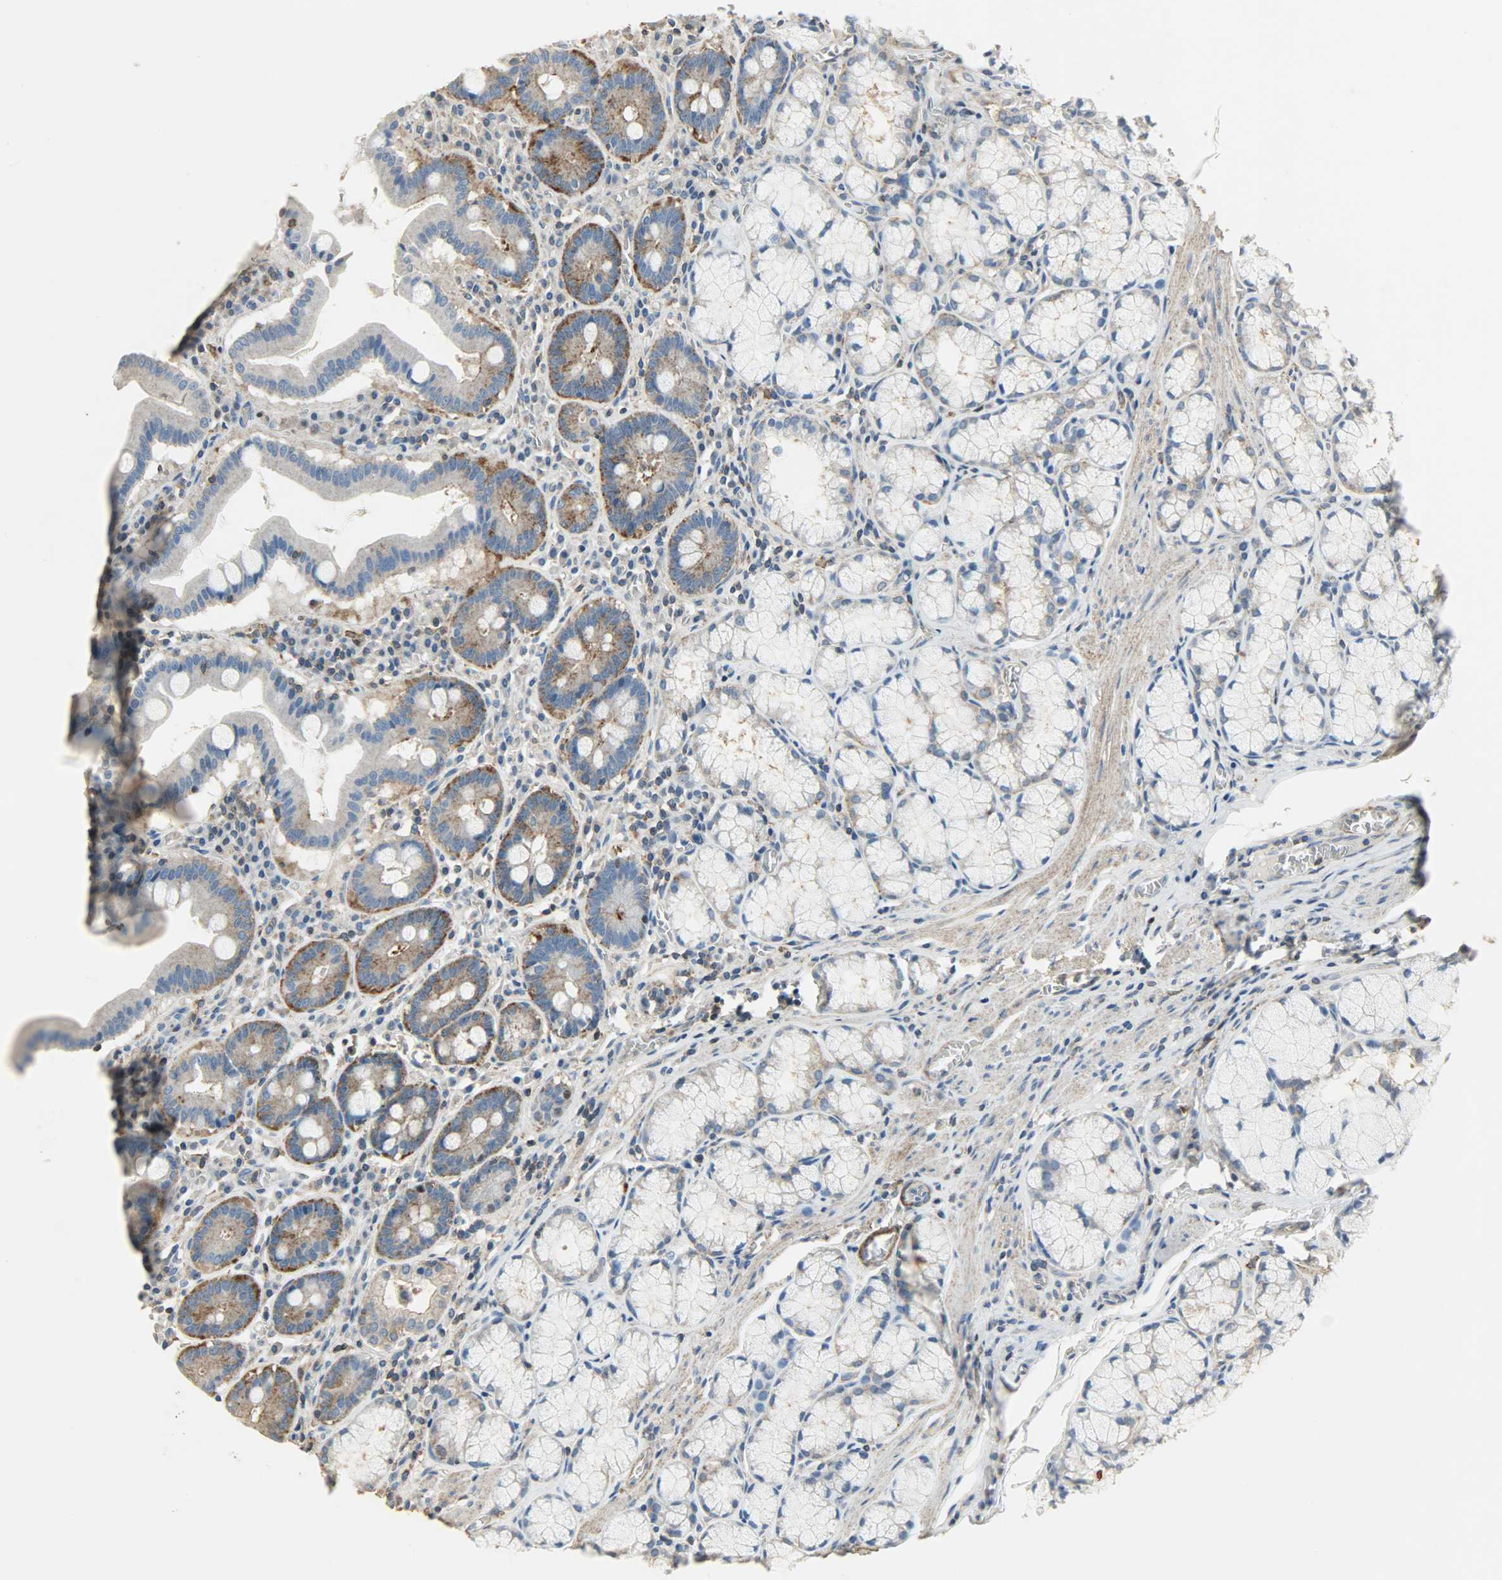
{"staining": {"intensity": "moderate", "quantity": "25%-75%", "location": "cytoplasmic/membranous"}, "tissue": "stomach", "cell_type": "Glandular cells", "image_type": "normal", "snomed": [{"axis": "morphology", "description": "Normal tissue, NOS"}, {"axis": "topography", "description": "Stomach, lower"}], "caption": "Immunohistochemistry (IHC) image of normal stomach: human stomach stained using immunohistochemistry (IHC) reveals medium levels of moderate protein expression localized specifically in the cytoplasmic/membranous of glandular cells, appearing as a cytoplasmic/membranous brown color.", "gene": "DNAJA4", "patient": {"sex": "male", "age": 56}}